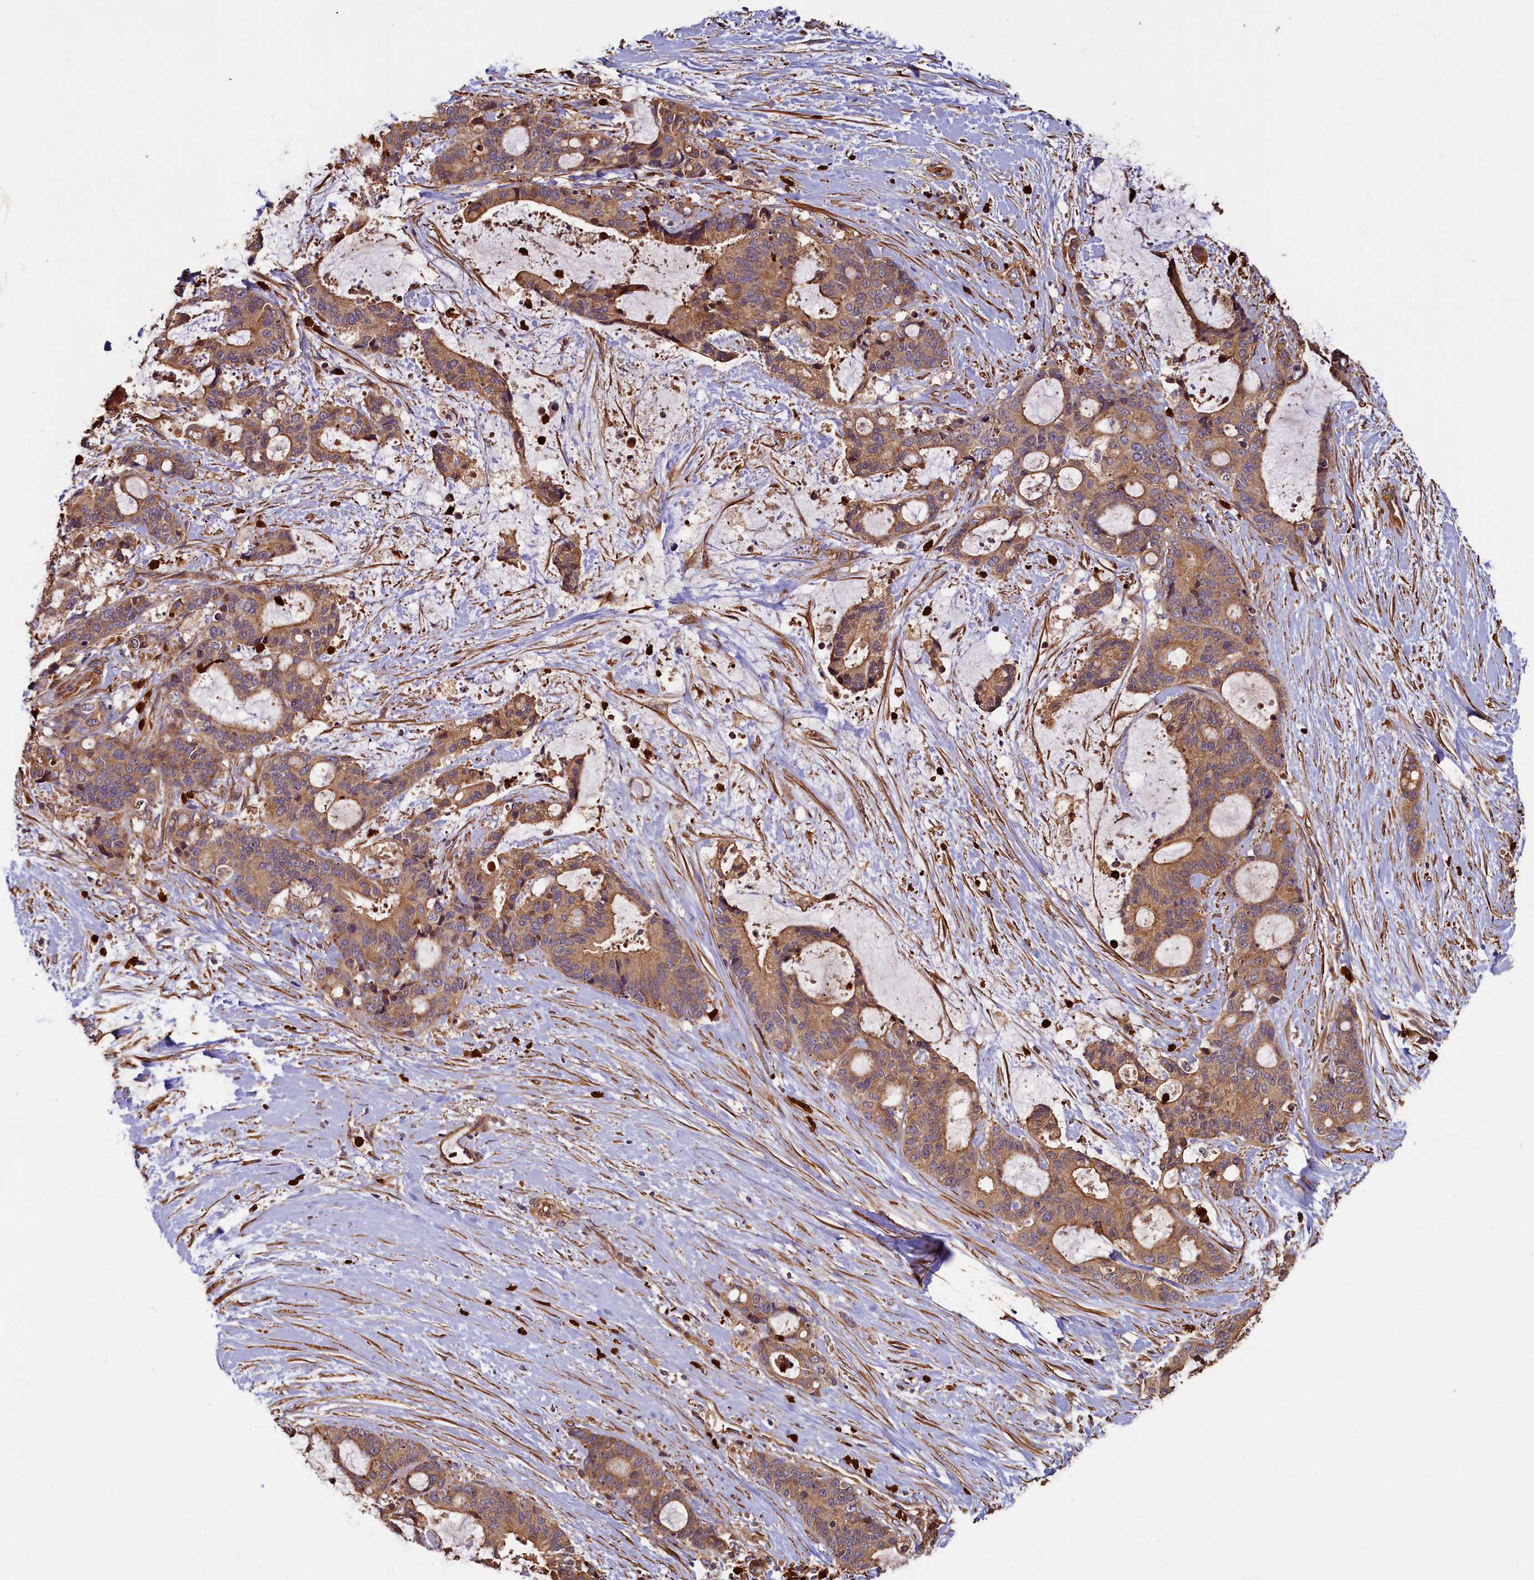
{"staining": {"intensity": "moderate", "quantity": ">75%", "location": "cytoplasmic/membranous"}, "tissue": "liver cancer", "cell_type": "Tumor cells", "image_type": "cancer", "snomed": [{"axis": "morphology", "description": "Normal tissue, NOS"}, {"axis": "morphology", "description": "Cholangiocarcinoma"}, {"axis": "topography", "description": "Liver"}, {"axis": "topography", "description": "Peripheral nerve tissue"}], "caption": "IHC histopathology image of neoplastic tissue: liver cholangiocarcinoma stained using immunohistochemistry shows medium levels of moderate protein expression localized specifically in the cytoplasmic/membranous of tumor cells, appearing as a cytoplasmic/membranous brown color.", "gene": "CCDC102B", "patient": {"sex": "female", "age": 73}}